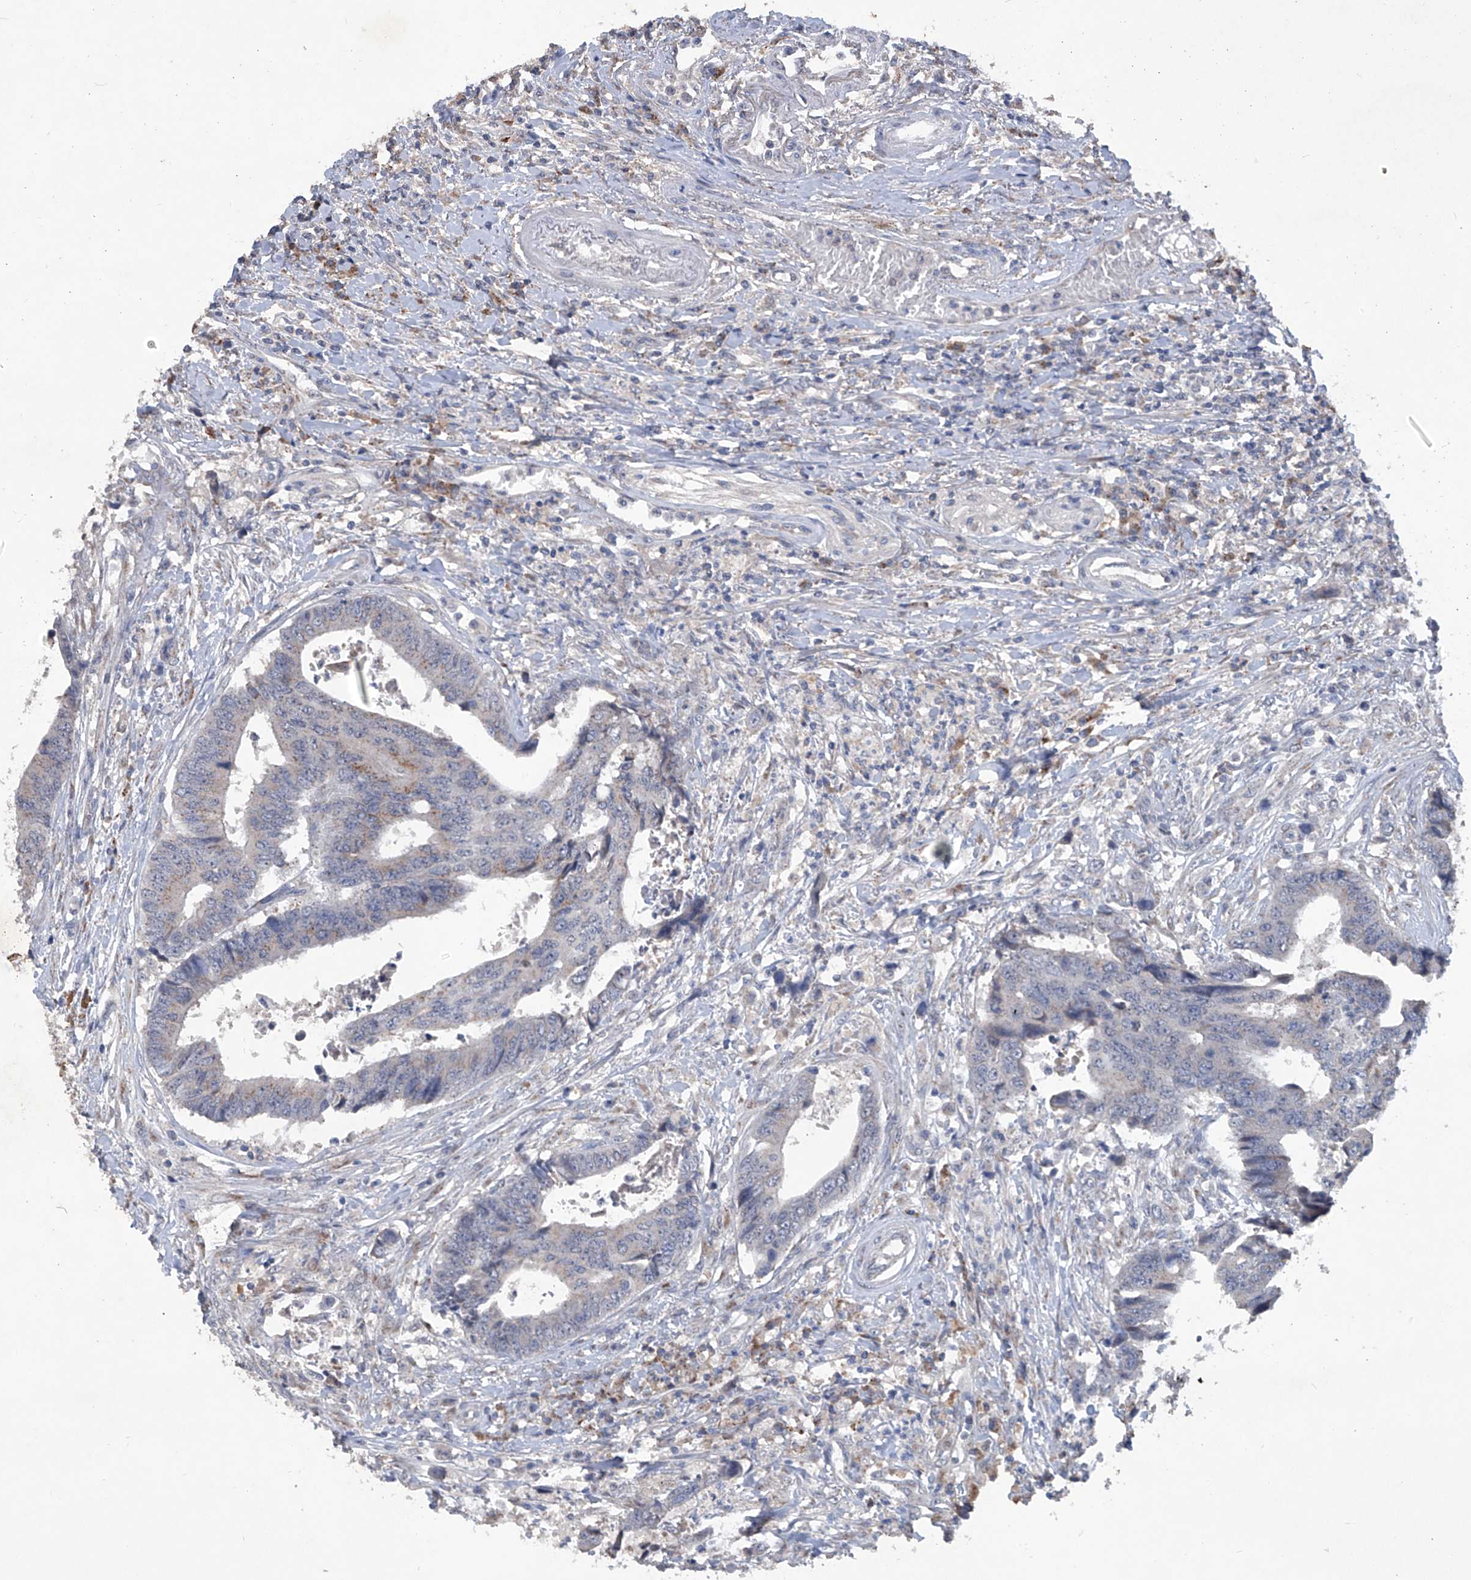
{"staining": {"intensity": "moderate", "quantity": "<25%", "location": "cytoplasmic/membranous"}, "tissue": "colorectal cancer", "cell_type": "Tumor cells", "image_type": "cancer", "snomed": [{"axis": "morphology", "description": "Adenocarcinoma, NOS"}, {"axis": "topography", "description": "Rectum"}], "caption": "Human colorectal adenocarcinoma stained with a protein marker shows moderate staining in tumor cells.", "gene": "PCSK5", "patient": {"sex": "male", "age": 84}}